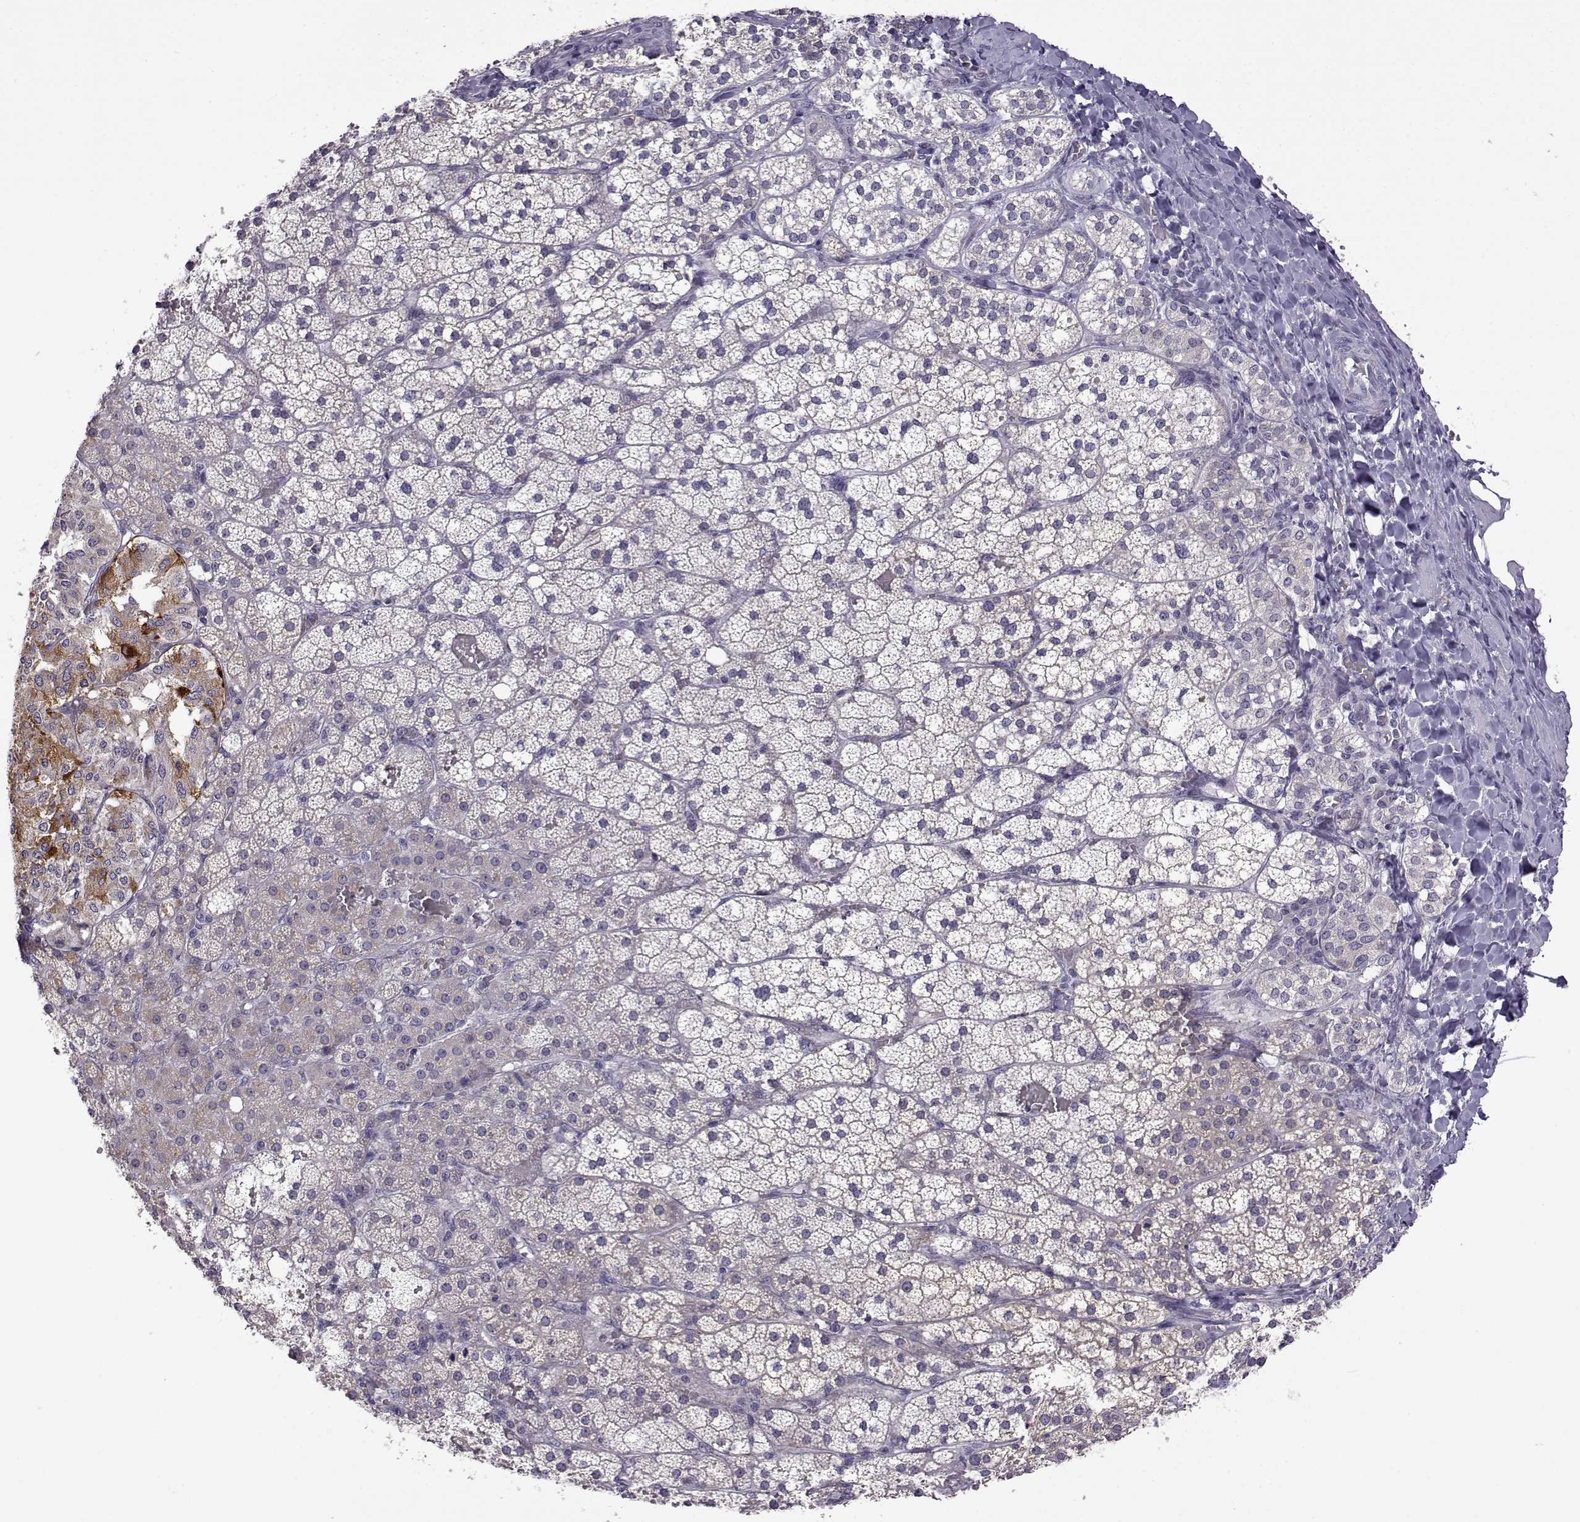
{"staining": {"intensity": "moderate", "quantity": "<25%", "location": "cytoplasmic/membranous"}, "tissue": "adrenal gland", "cell_type": "Glandular cells", "image_type": "normal", "snomed": [{"axis": "morphology", "description": "Normal tissue, NOS"}, {"axis": "topography", "description": "Adrenal gland"}], "caption": "A low amount of moderate cytoplasmic/membranous expression is present in approximately <25% of glandular cells in normal adrenal gland.", "gene": "VGF", "patient": {"sex": "male", "age": 53}}